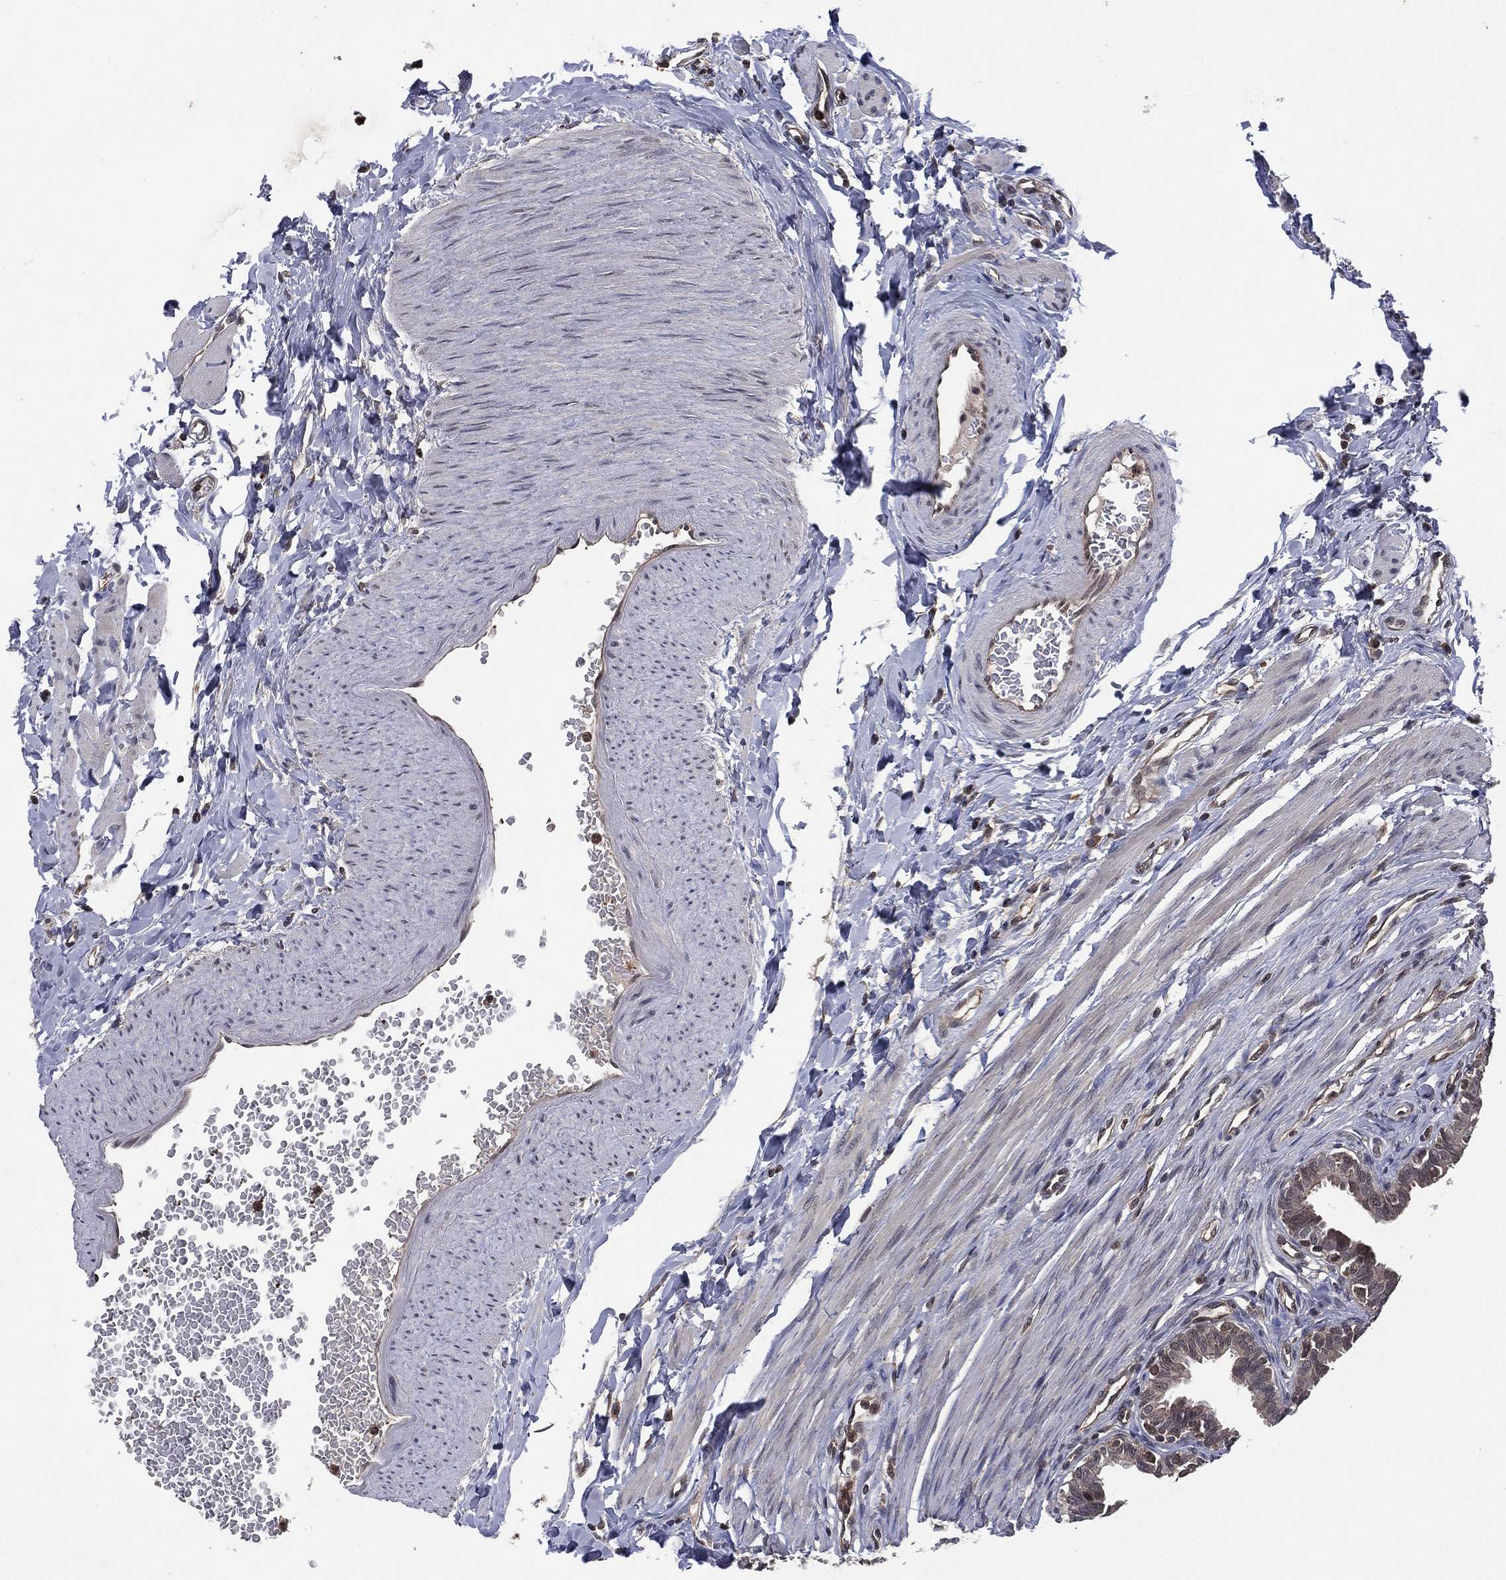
{"staining": {"intensity": "moderate", "quantity": "<25%", "location": "cytoplasmic/membranous"}, "tissue": "fallopian tube", "cell_type": "Glandular cells", "image_type": "normal", "snomed": [{"axis": "morphology", "description": "Normal tissue, NOS"}, {"axis": "topography", "description": "Fallopian tube"}], "caption": "An IHC micrograph of benign tissue is shown. Protein staining in brown highlights moderate cytoplasmic/membranous positivity in fallopian tube within glandular cells.", "gene": "ATG4B", "patient": {"sex": "female", "age": 36}}